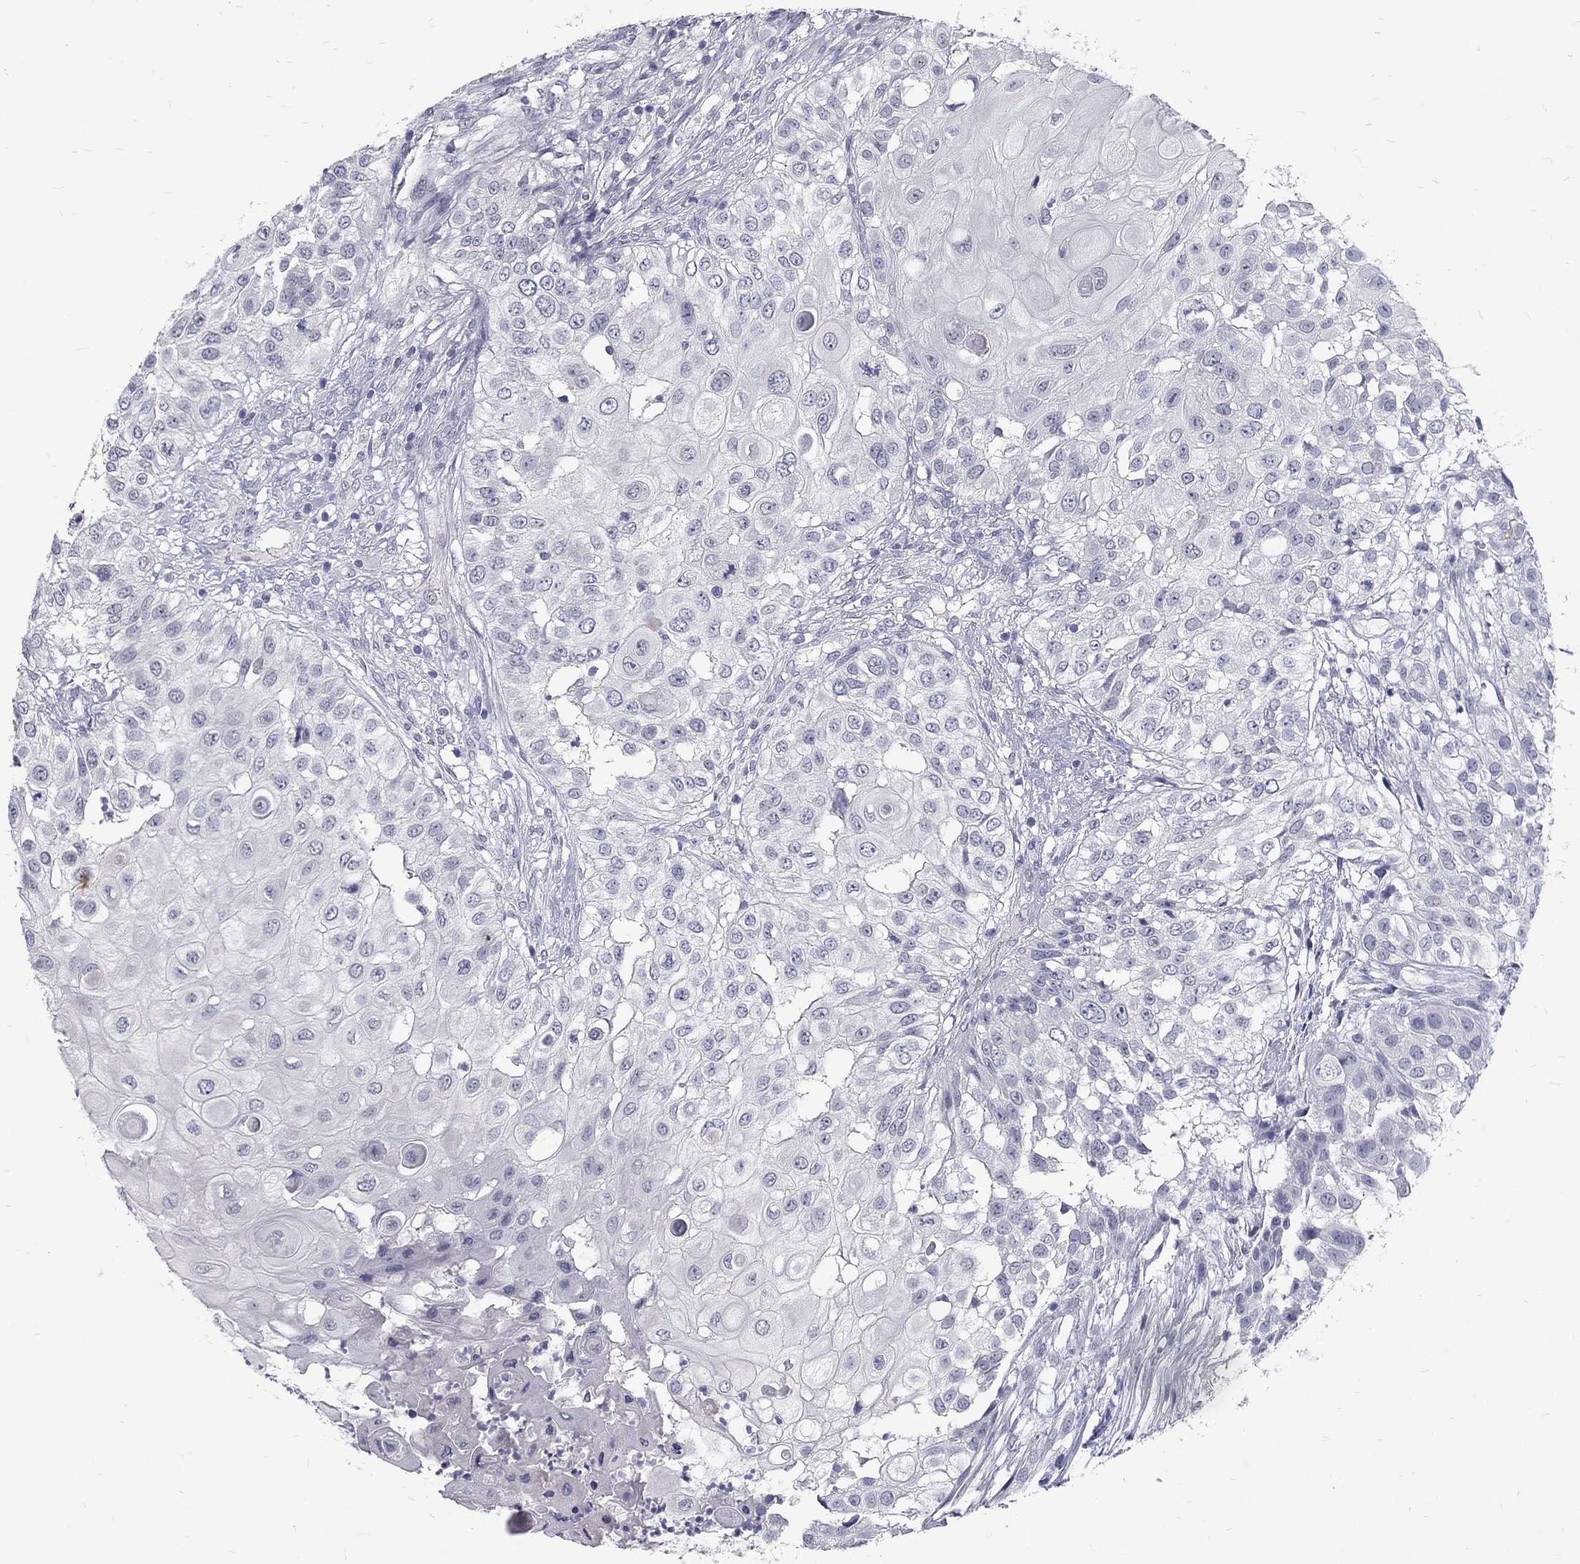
{"staining": {"intensity": "negative", "quantity": "none", "location": "none"}, "tissue": "urothelial cancer", "cell_type": "Tumor cells", "image_type": "cancer", "snomed": [{"axis": "morphology", "description": "Urothelial carcinoma, High grade"}, {"axis": "topography", "description": "Urinary bladder"}], "caption": "Tumor cells show no significant protein expression in urothelial cancer. (Stains: DAB IHC with hematoxylin counter stain, Microscopy: brightfield microscopy at high magnification).", "gene": "NOS1", "patient": {"sex": "female", "age": 79}}